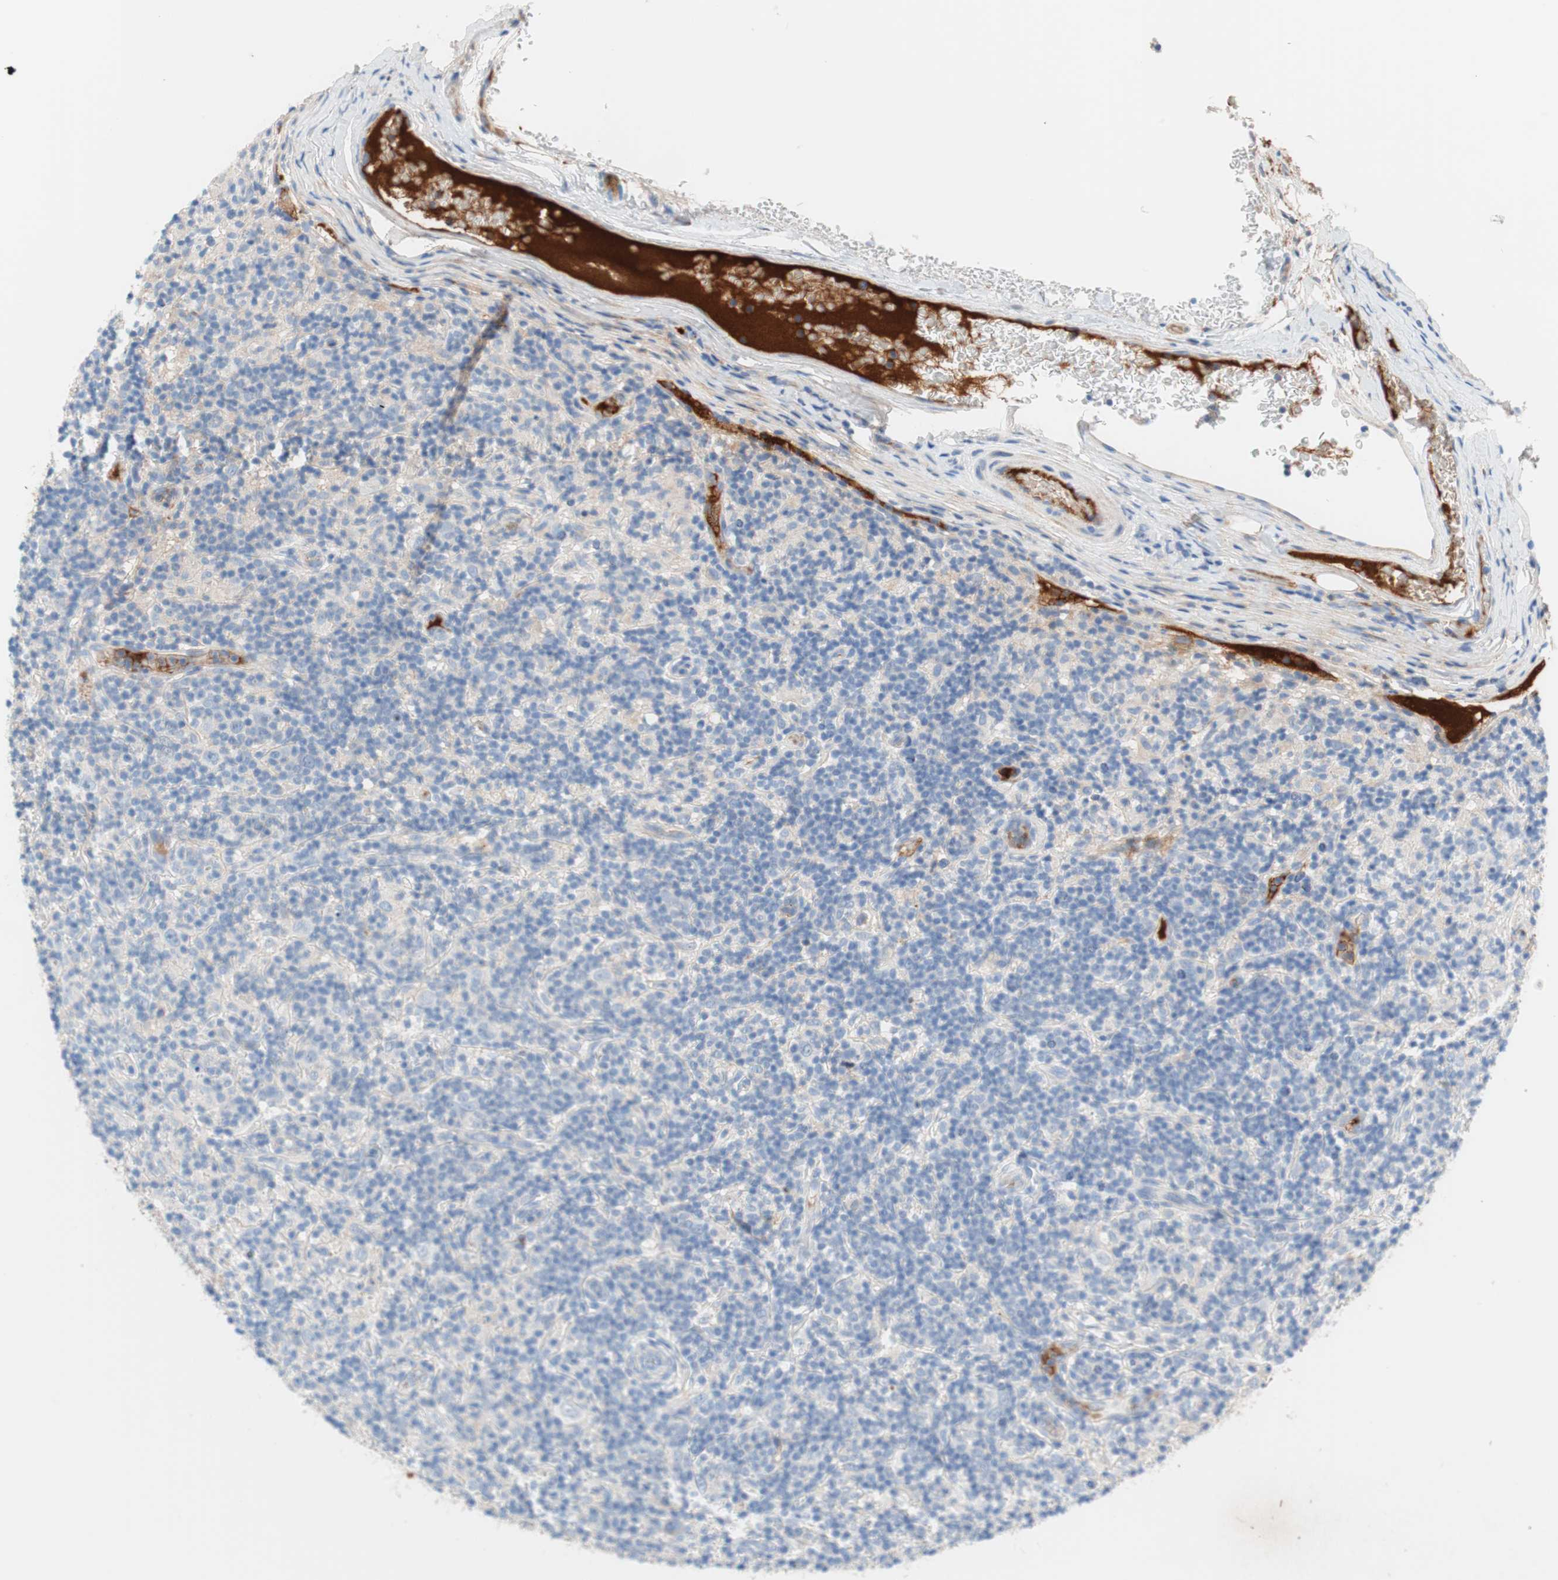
{"staining": {"intensity": "negative", "quantity": "none", "location": "none"}, "tissue": "lymphoma", "cell_type": "Tumor cells", "image_type": "cancer", "snomed": [{"axis": "morphology", "description": "Hodgkin's disease, NOS"}, {"axis": "topography", "description": "Lymph node"}], "caption": "This is an immunohistochemistry (IHC) histopathology image of lymphoma. There is no expression in tumor cells.", "gene": "RBP4", "patient": {"sex": "male", "age": 70}}